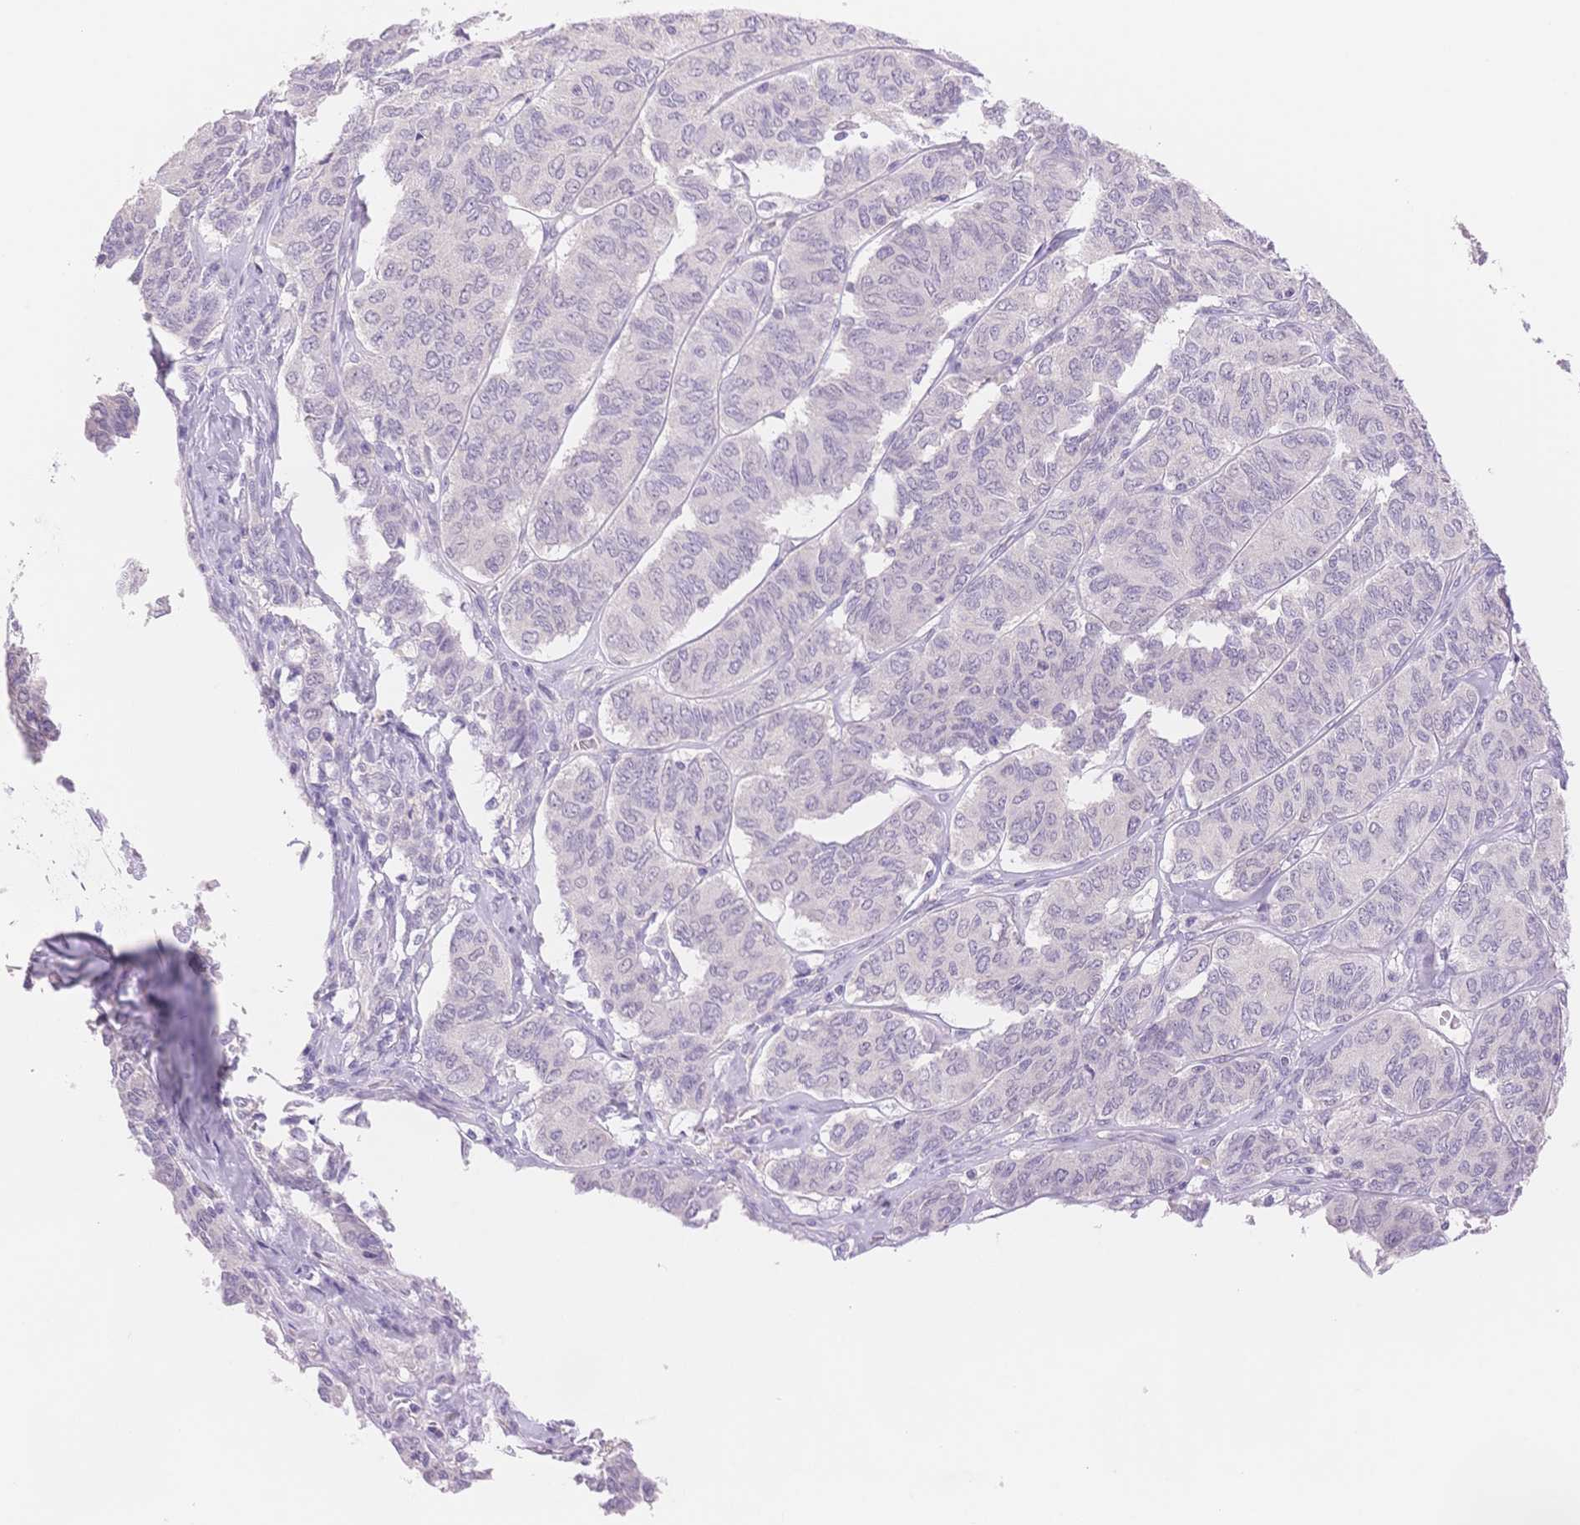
{"staining": {"intensity": "negative", "quantity": "none", "location": "none"}, "tissue": "ovarian cancer", "cell_type": "Tumor cells", "image_type": "cancer", "snomed": [{"axis": "morphology", "description": "Carcinoma, endometroid"}, {"axis": "topography", "description": "Ovary"}], "caption": "Tumor cells show no significant positivity in ovarian cancer (endometroid carcinoma).", "gene": "MYOM1", "patient": {"sex": "female", "age": 80}}